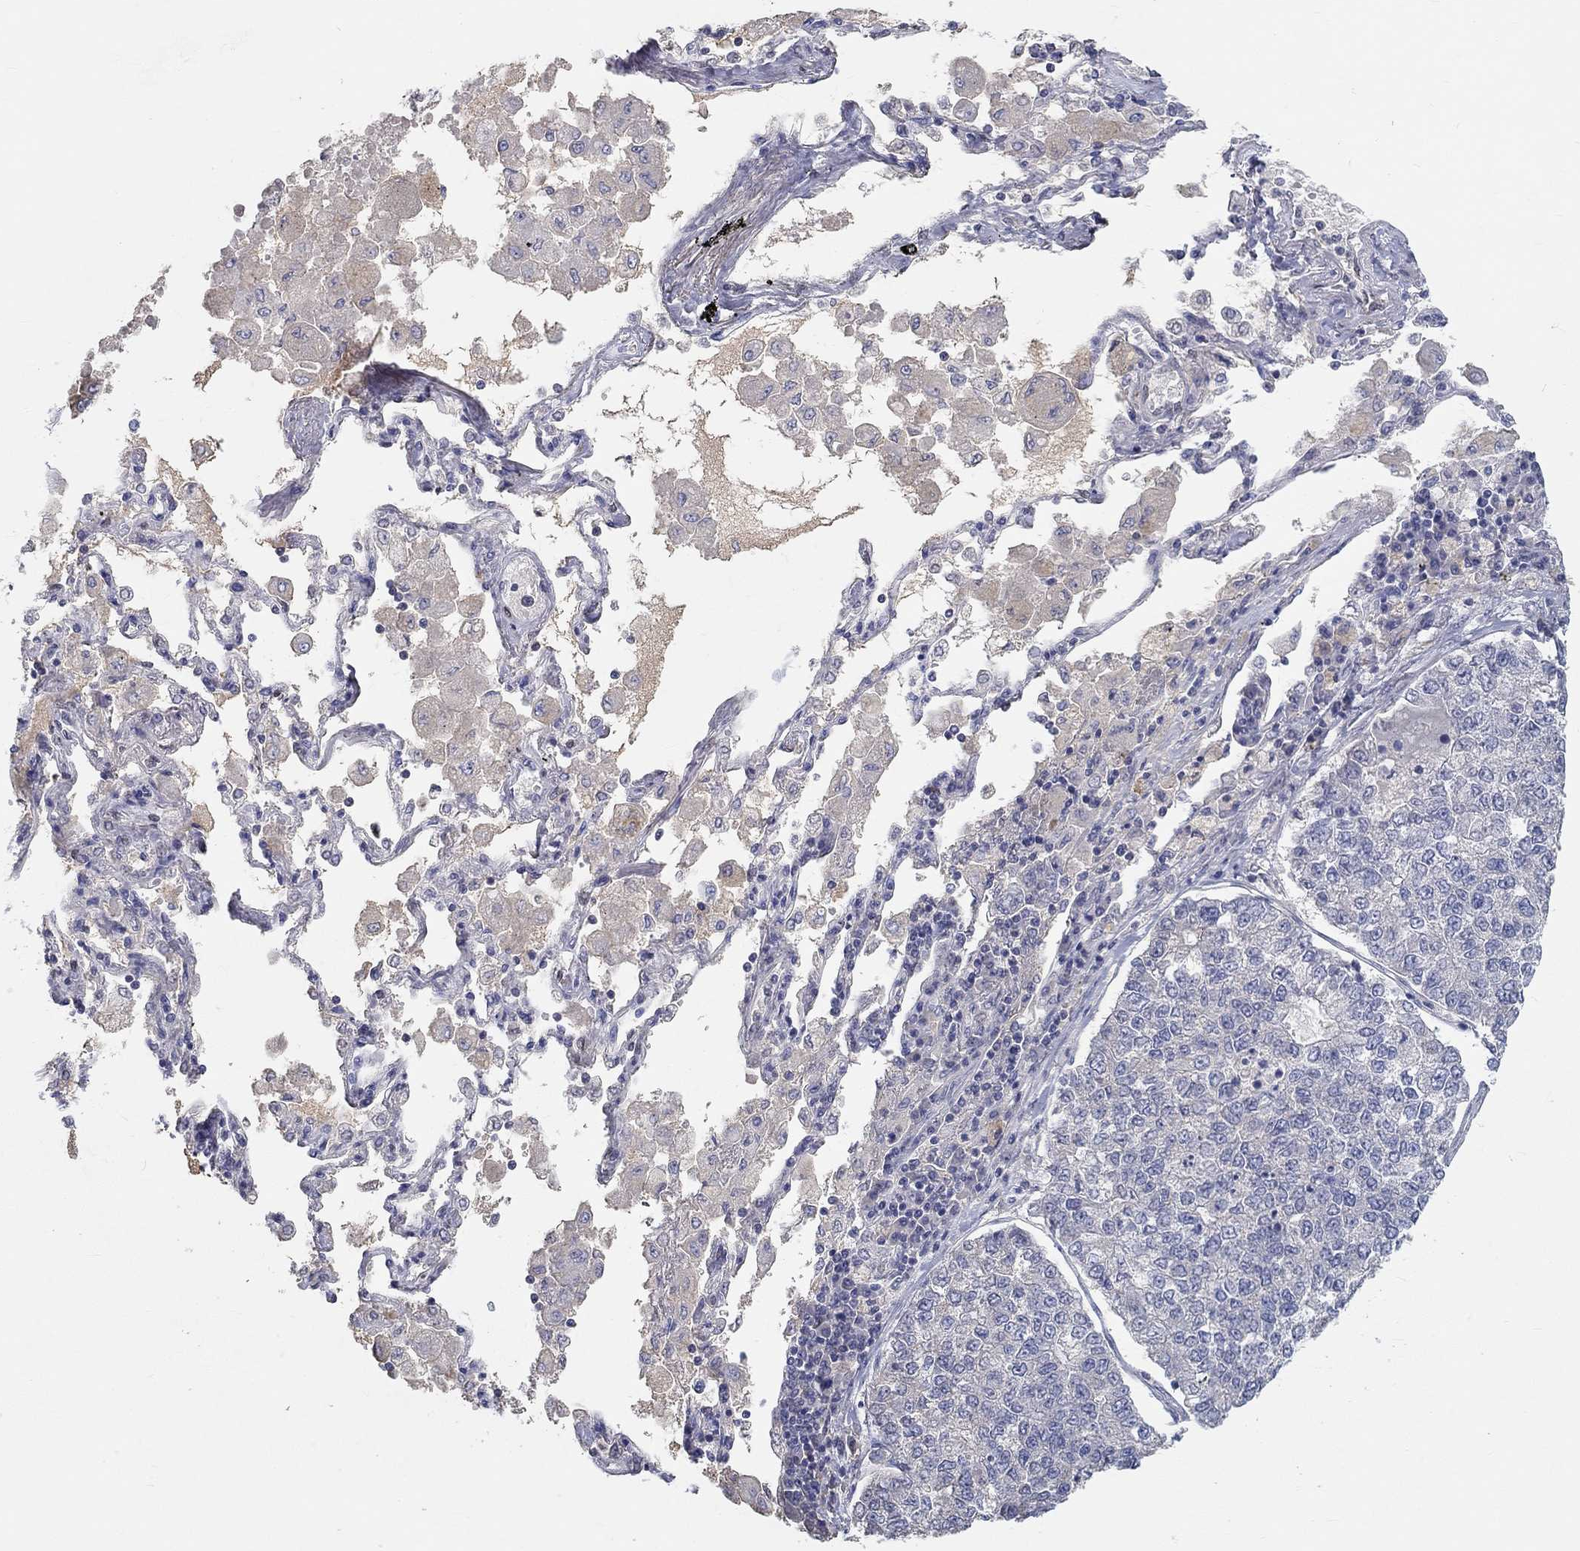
{"staining": {"intensity": "weak", "quantity": "<25%", "location": "cytoplasmic/membranous"}, "tissue": "lung cancer", "cell_type": "Tumor cells", "image_type": "cancer", "snomed": [{"axis": "morphology", "description": "Adenocarcinoma, NOS"}, {"axis": "topography", "description": "Lung"}], "caption": "Tumor cells show no significant protein positivity in adenocarcinoma (lung). Brightfield microscopy of IHC stained with DAB (3,3'-diaminobenzidine) (brown) and hematoxylin (blue), captured at high magnification.", "gene": "FGF2", "patient": {"sex": "male", "age": 49}}